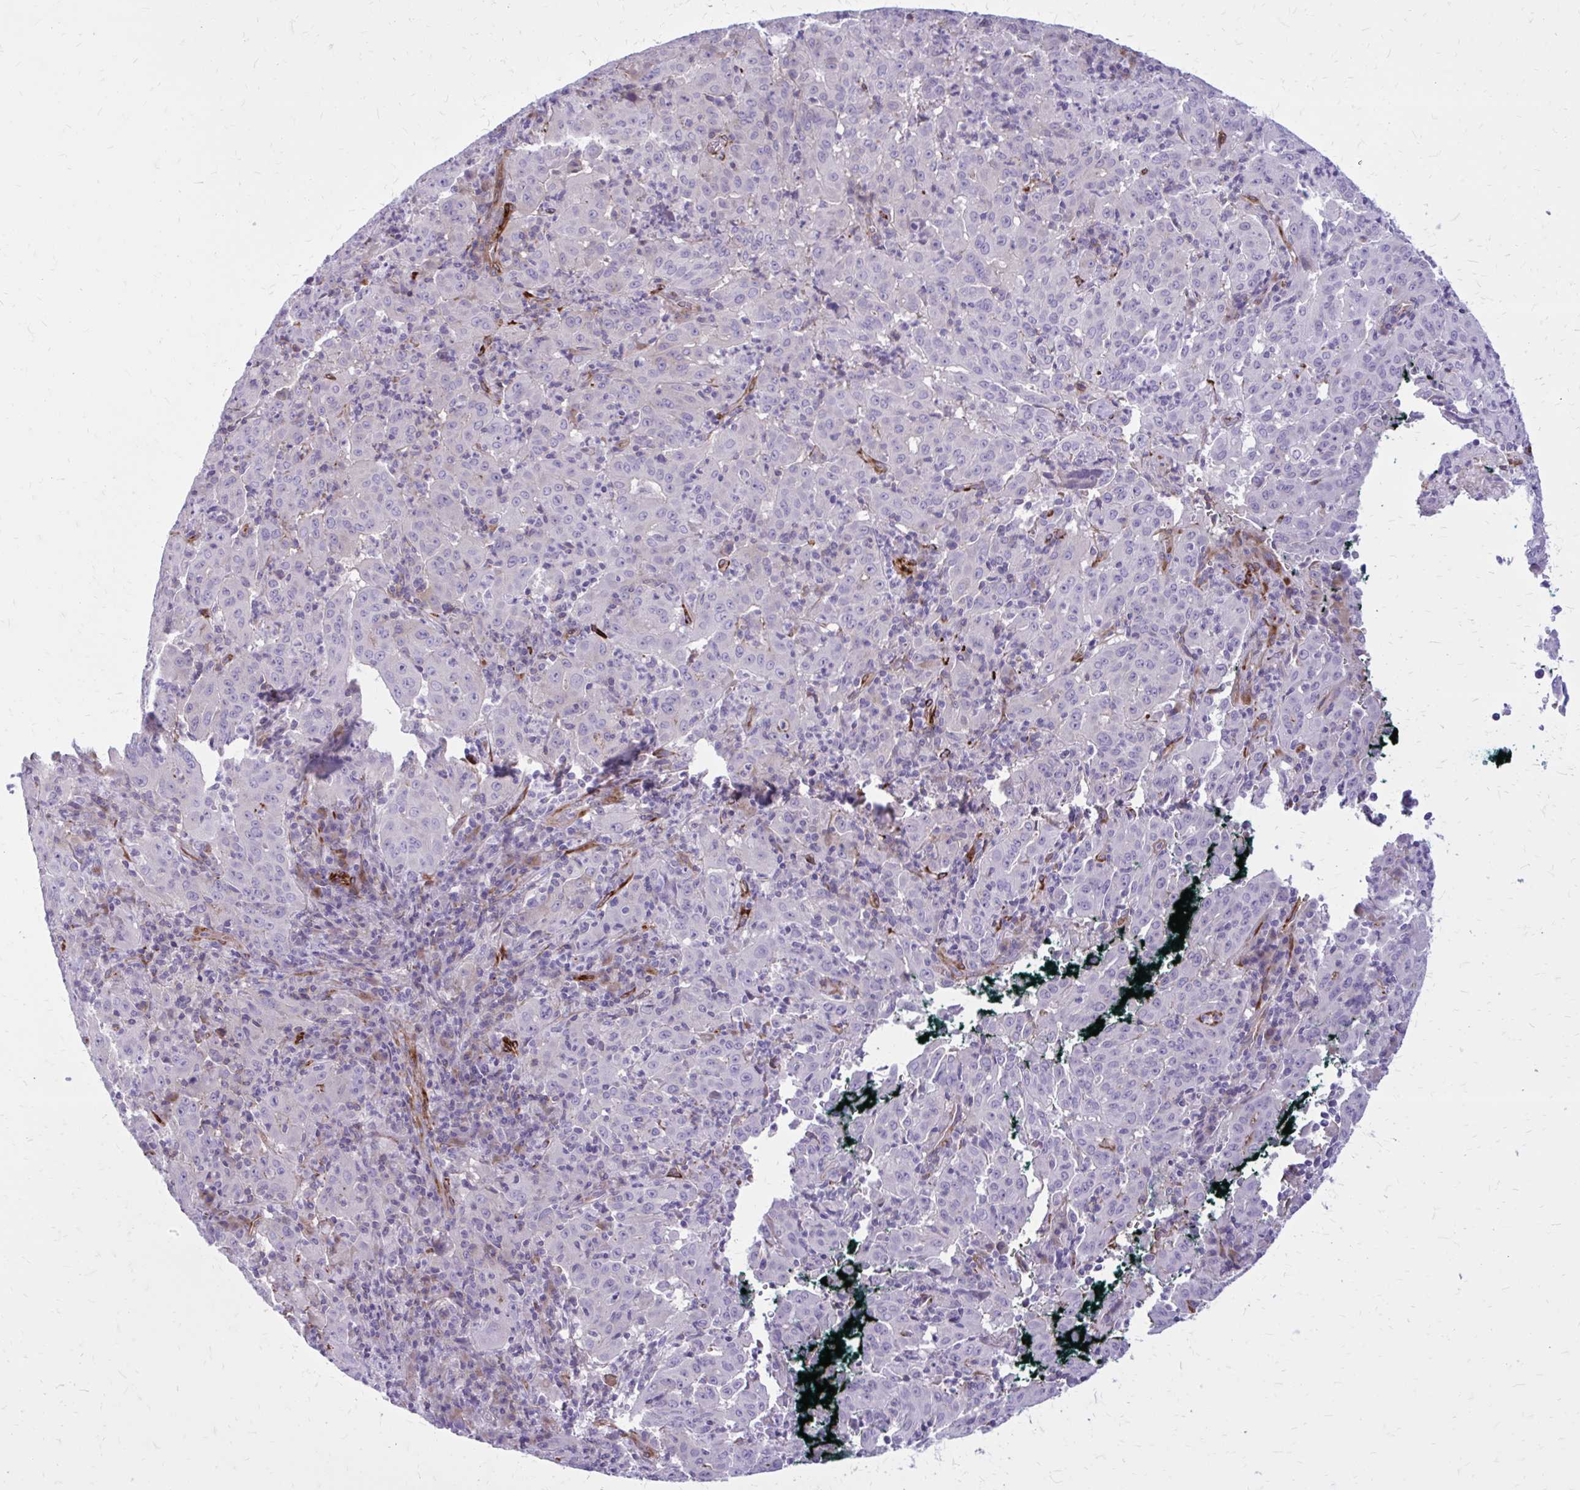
{"staining": {"intensity": "negative", "quantity": "none", "location": "none"}, "tissue": "pancreatic cancer", "cell_type": "Tumor cells", "image_type": "cancer", "snomed": [{"axis": "morphology", "description": "Adenocarcinoma, NOS"}, {"axis": "topography", "description": "Pancreas"}], "caption": "DAB (3,3'-diaminobenzidine) immunohistochemical staining of human adenocarcinoma (pancreatic) demonstrates no significant staining in tumor cells.", "gene": "BEND5", "patient": {"sex": "male", "age": 63}}